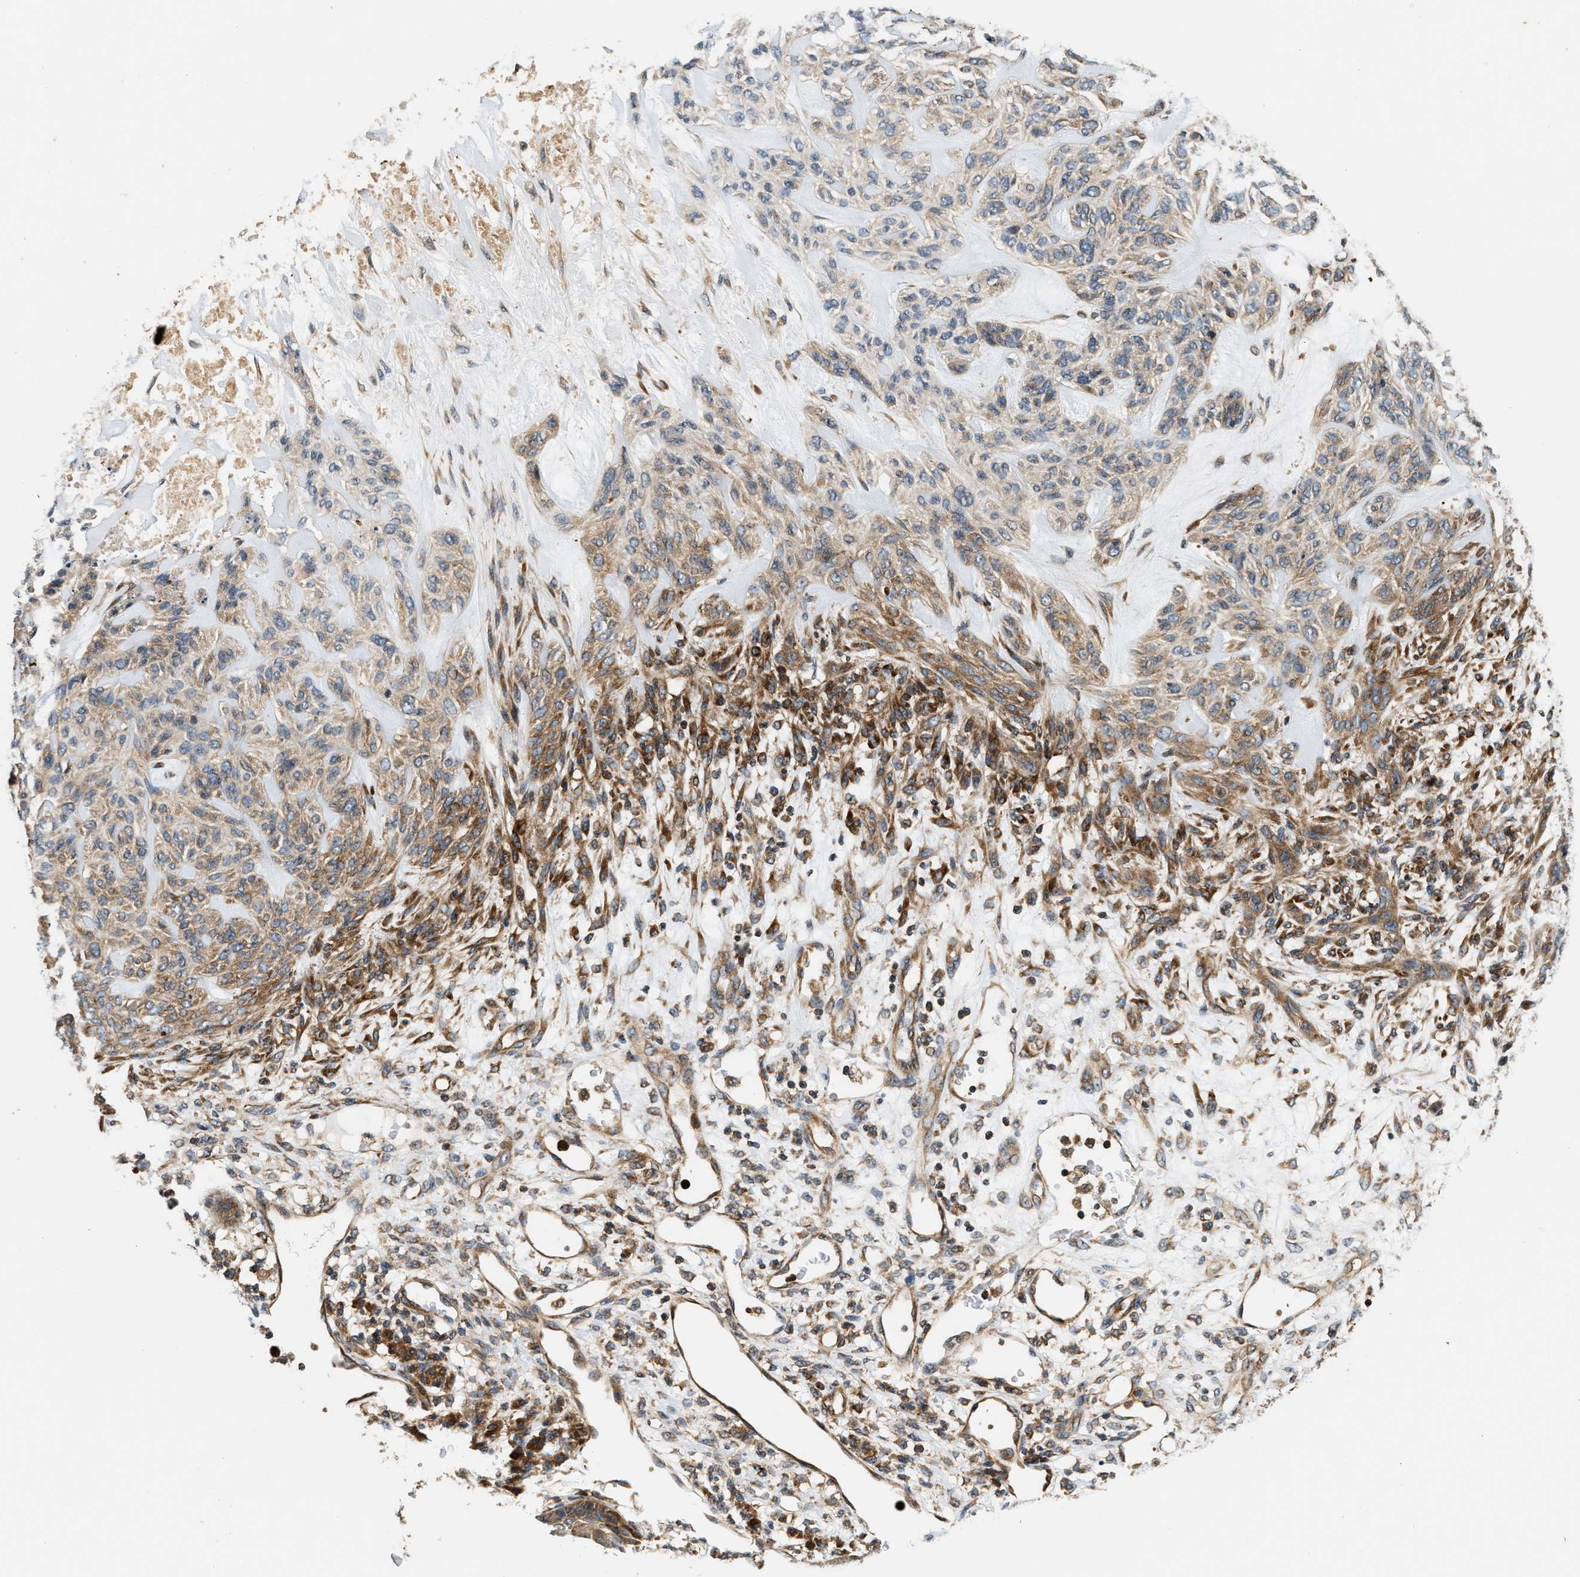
{"staining": {"intensity": "moderate", "quantity": ">75%", "location": "cytoplasmic/membranous"}, "tissue": "skin cancer", "cell_type": "Tumor cells", "image_type": "cancer", "snomed": [{"axis": "morphology", "description": "Basal cell carcinoma"}, {"axis": "topography", "description": "Skin"}], "caption": "This photomicrograph exhibits basal cell carcinoma (skin) stained with immunohistochemistry to label a protein in brown. The cytoplasmic/membranous of tumor cells show moderate positivity for the protein. Nuclei are counter-stained blue.", "gene": "SAMD9", "patient": {"sex": "male", "age": 55}}